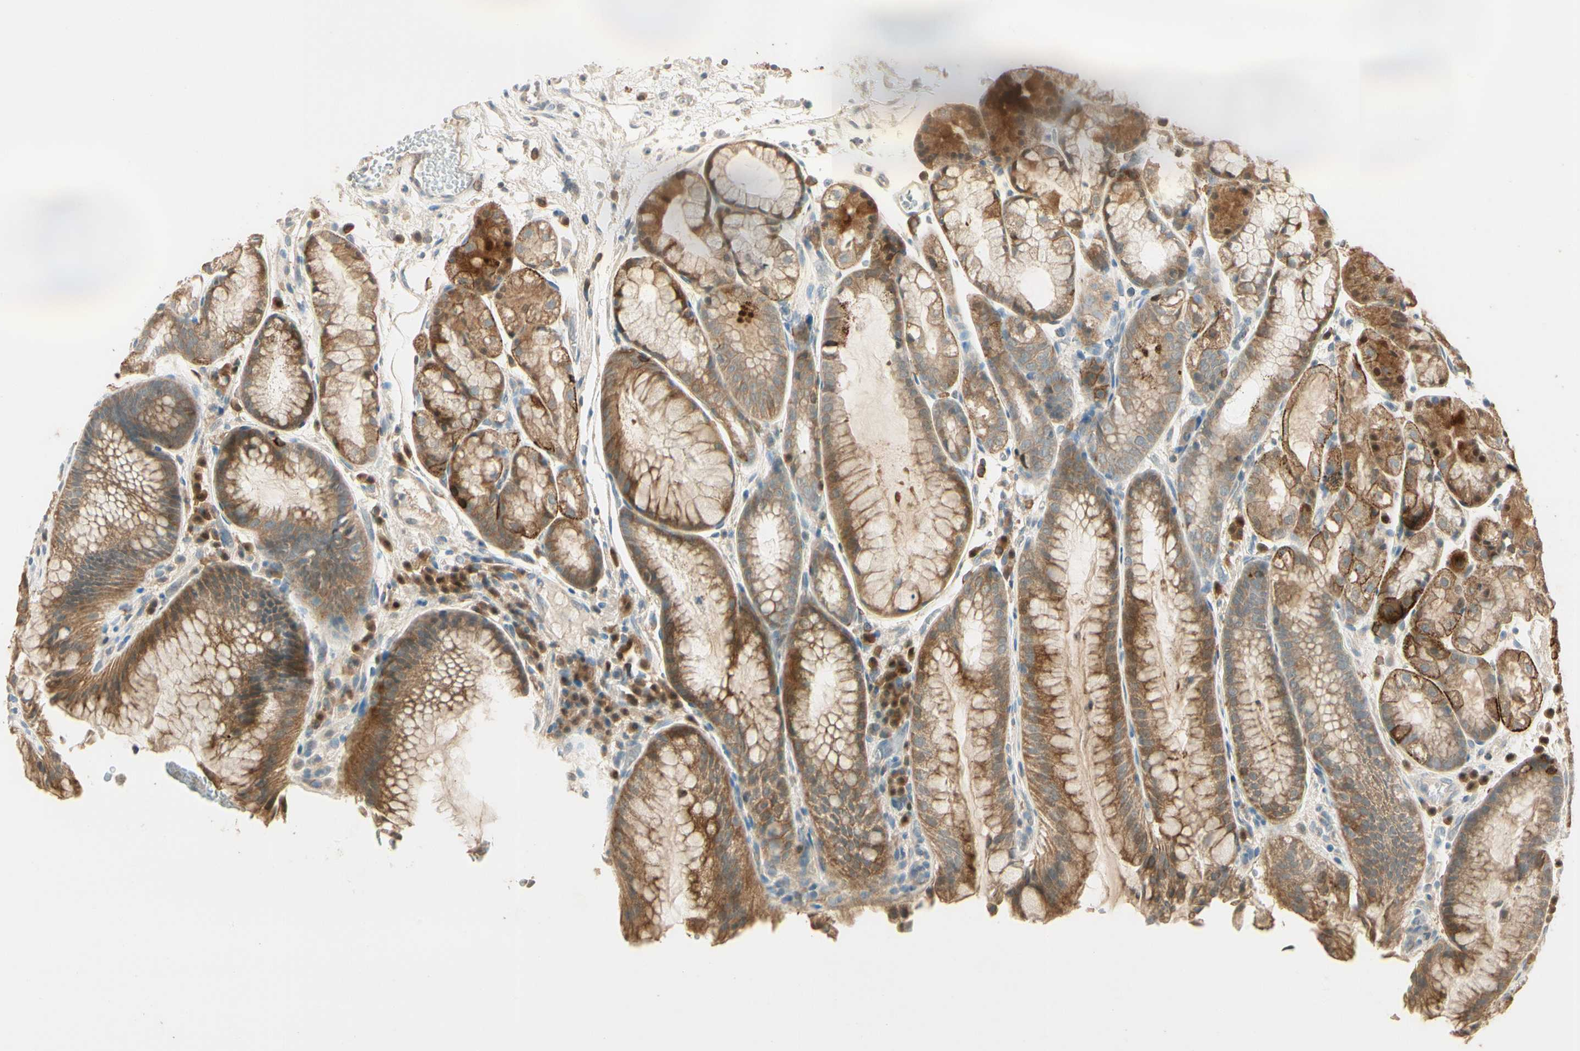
{"staining": {"intensity": "moderate", "quantity": ">75%", "location": "cytoplasmic/membranous,nuclear"}, "tissue": "stomach", "cell_type": "Glandular cells", "image_type": "normal", "snomed": [{"axis": "morphology", "description": "Normal tissue, NOS"}, {"axis": "topography", "description": "Stomach, upper"}], "caption": "Benign stomach reveals moderate cytoplasmic/membranous,nuclear staining in approximately >75% of glandular cells, visualized by immunohistochemistry. The protein is stained brown, and the nuclei are stained in blue (DAB (3,3'-diaminobenzidine) IHC with brightfield microscopy, high magnification).", "gene": "PLXNA1", "patient": {"sex": "male", "age": 72}}